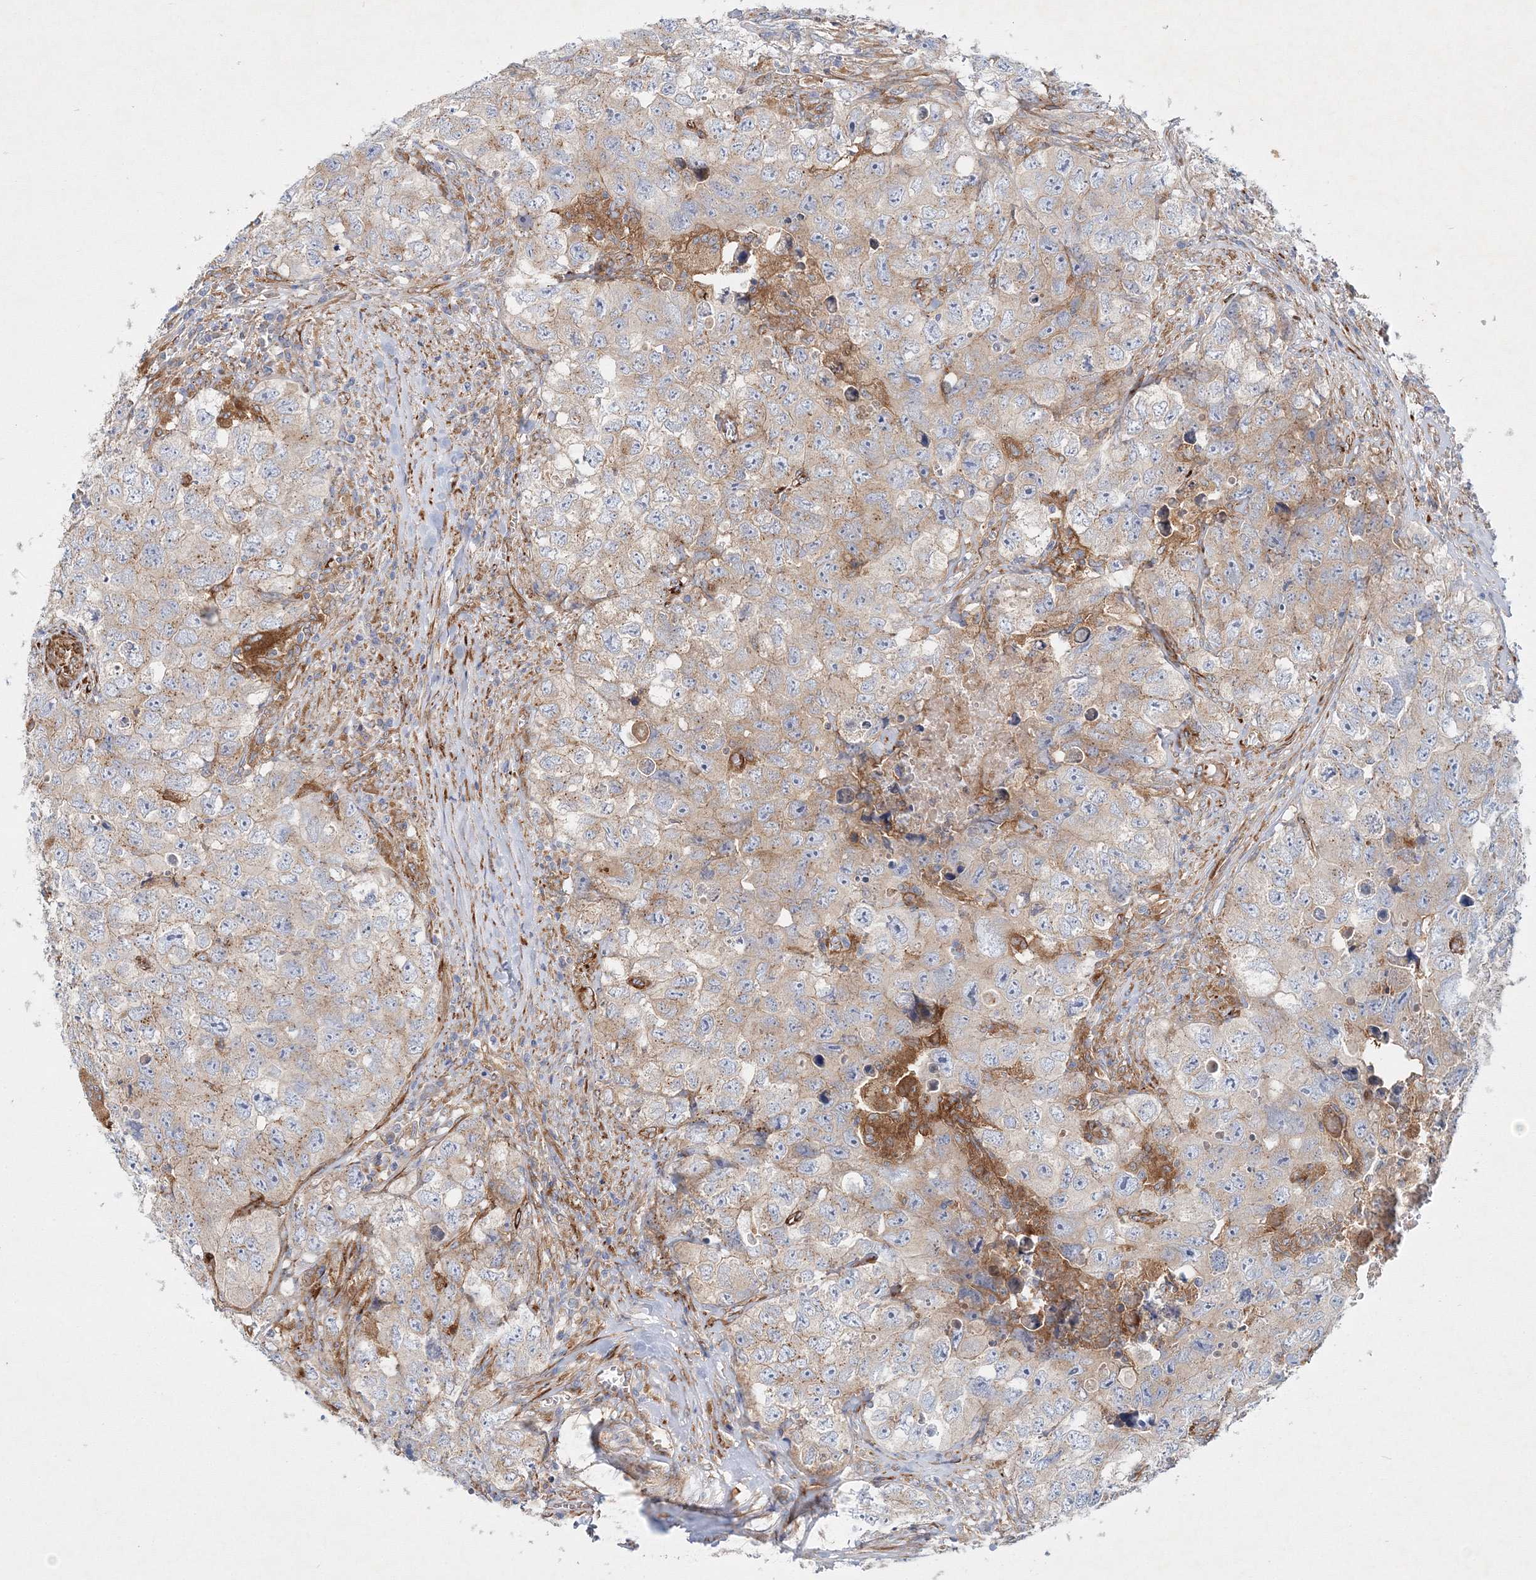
{"staining": {"intensity": "moderate", "quantity": "<25%", "location": "cytoplasmic/membranous"}, "tissue": "testis cancer", "cell_type": "Tumor cells", "image_type": "cancer", "snomed": [{"axis": "morphology", "description": "Seminoma, NOS"}, {"axis": "morphology", "description": "Carcinoma, Embryonal, NOS"}, {"axis": "topography", "description": "Testis"}], "caption": "This photomicrograph reveals IHC staining of testis cancer (seminoma), with low moderate cytoplasmic/membranous staining in approximately <25% of tumor cells.", "gene": "ZFYVE16", "patient": {"sex": "male", "age": 43}}